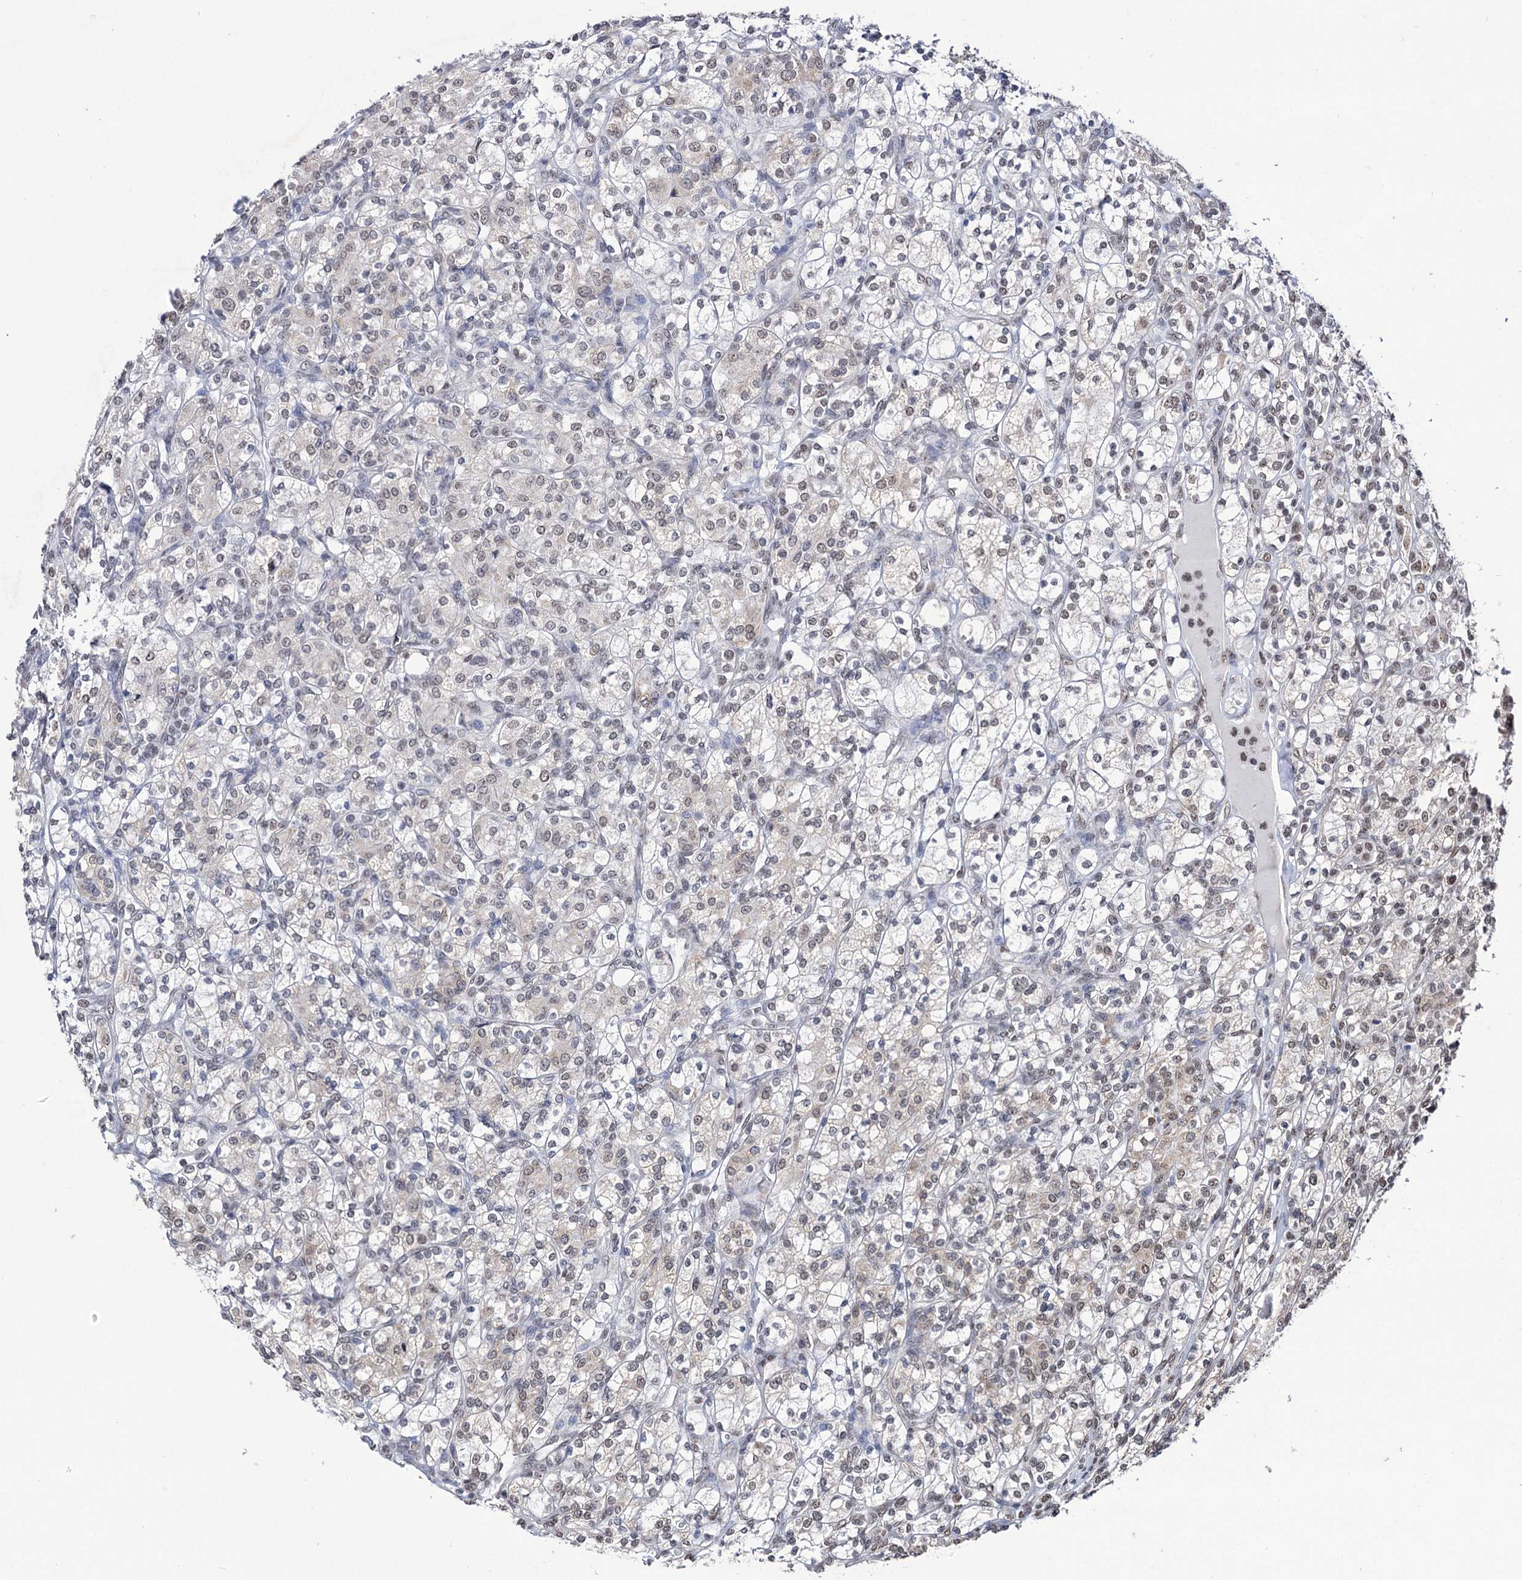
{"staining": {"intensity": "weak", "quantity": "<25%", "location": "cytoplasmic/membranous,nuclear"}, "tissue": "renal cancer", "cell_type": "Tumor cells", "image_type": "cancer", "snomed": [{"axis": "morphology", "description": "Adenocarcinoma, NOS"}, {"axis": "topography", "description": "Kidney"}], "caption": "IHC of human renal cancer (adenocarcinoma) displays no positivity in tumor cells.", "gene": "ABHD10", "patient": {"sex": "male", "age": 77}}